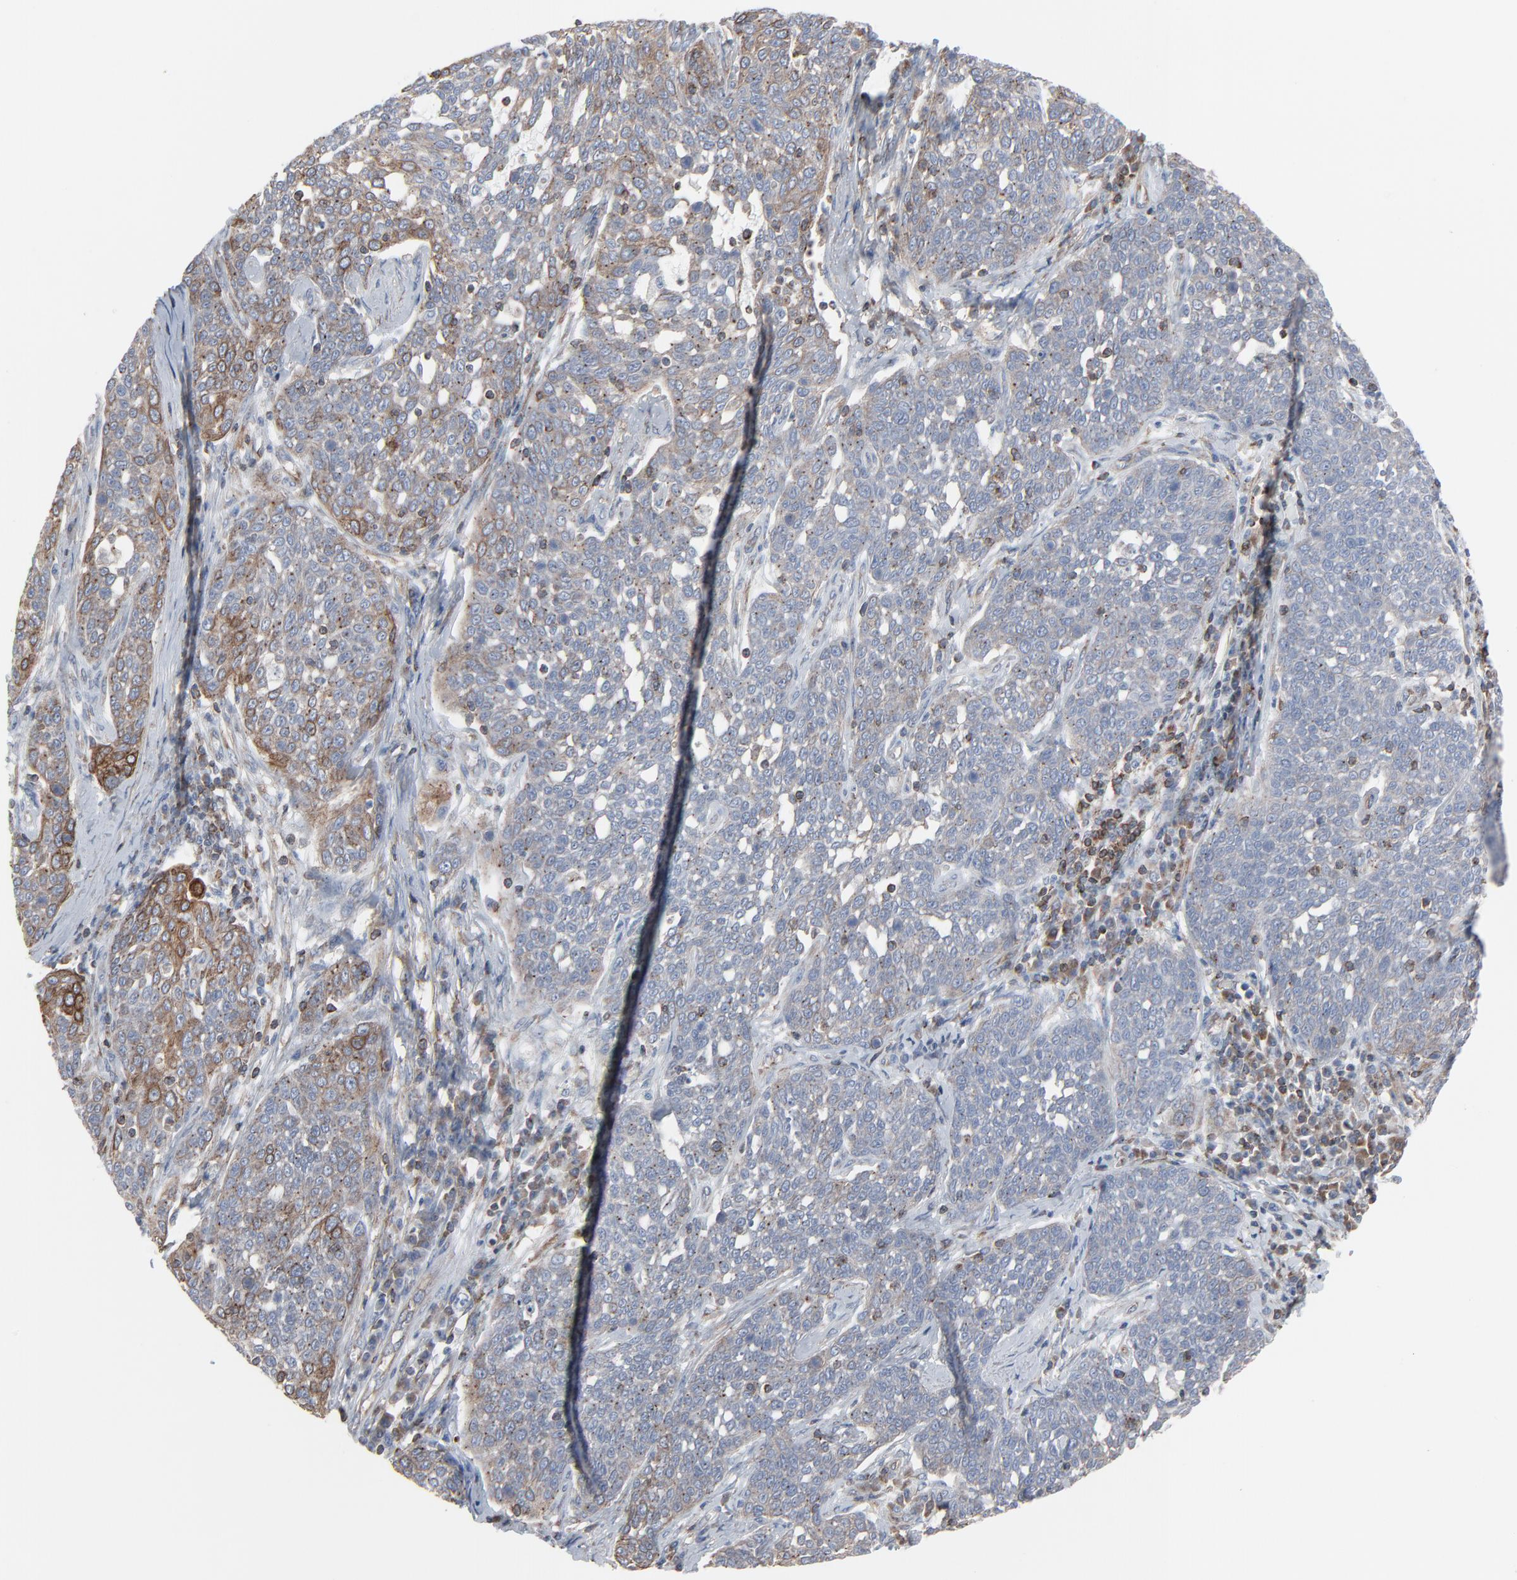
{"staining": {"intensity": "moderate", "quantity": "<25%", "location": "cytoplasmic/membranous"}, "tissue": "cervical cancer", "cell_type": "Tumor cells", "image_type": "cancer", "snomed": [{"axis": "morphology", "description": "Squamous cell carcinoma, NOS"}, {"axis": "topography", "description": "Cervix"}], "caption": "Human cervical cancer stained for a protein (brown) reveals moderate cytoplasmic/membranous positive staining in approximately <25% of tumor cells.", "gene": "OPTN", "patient": {"sex": "female", "age": 34}}